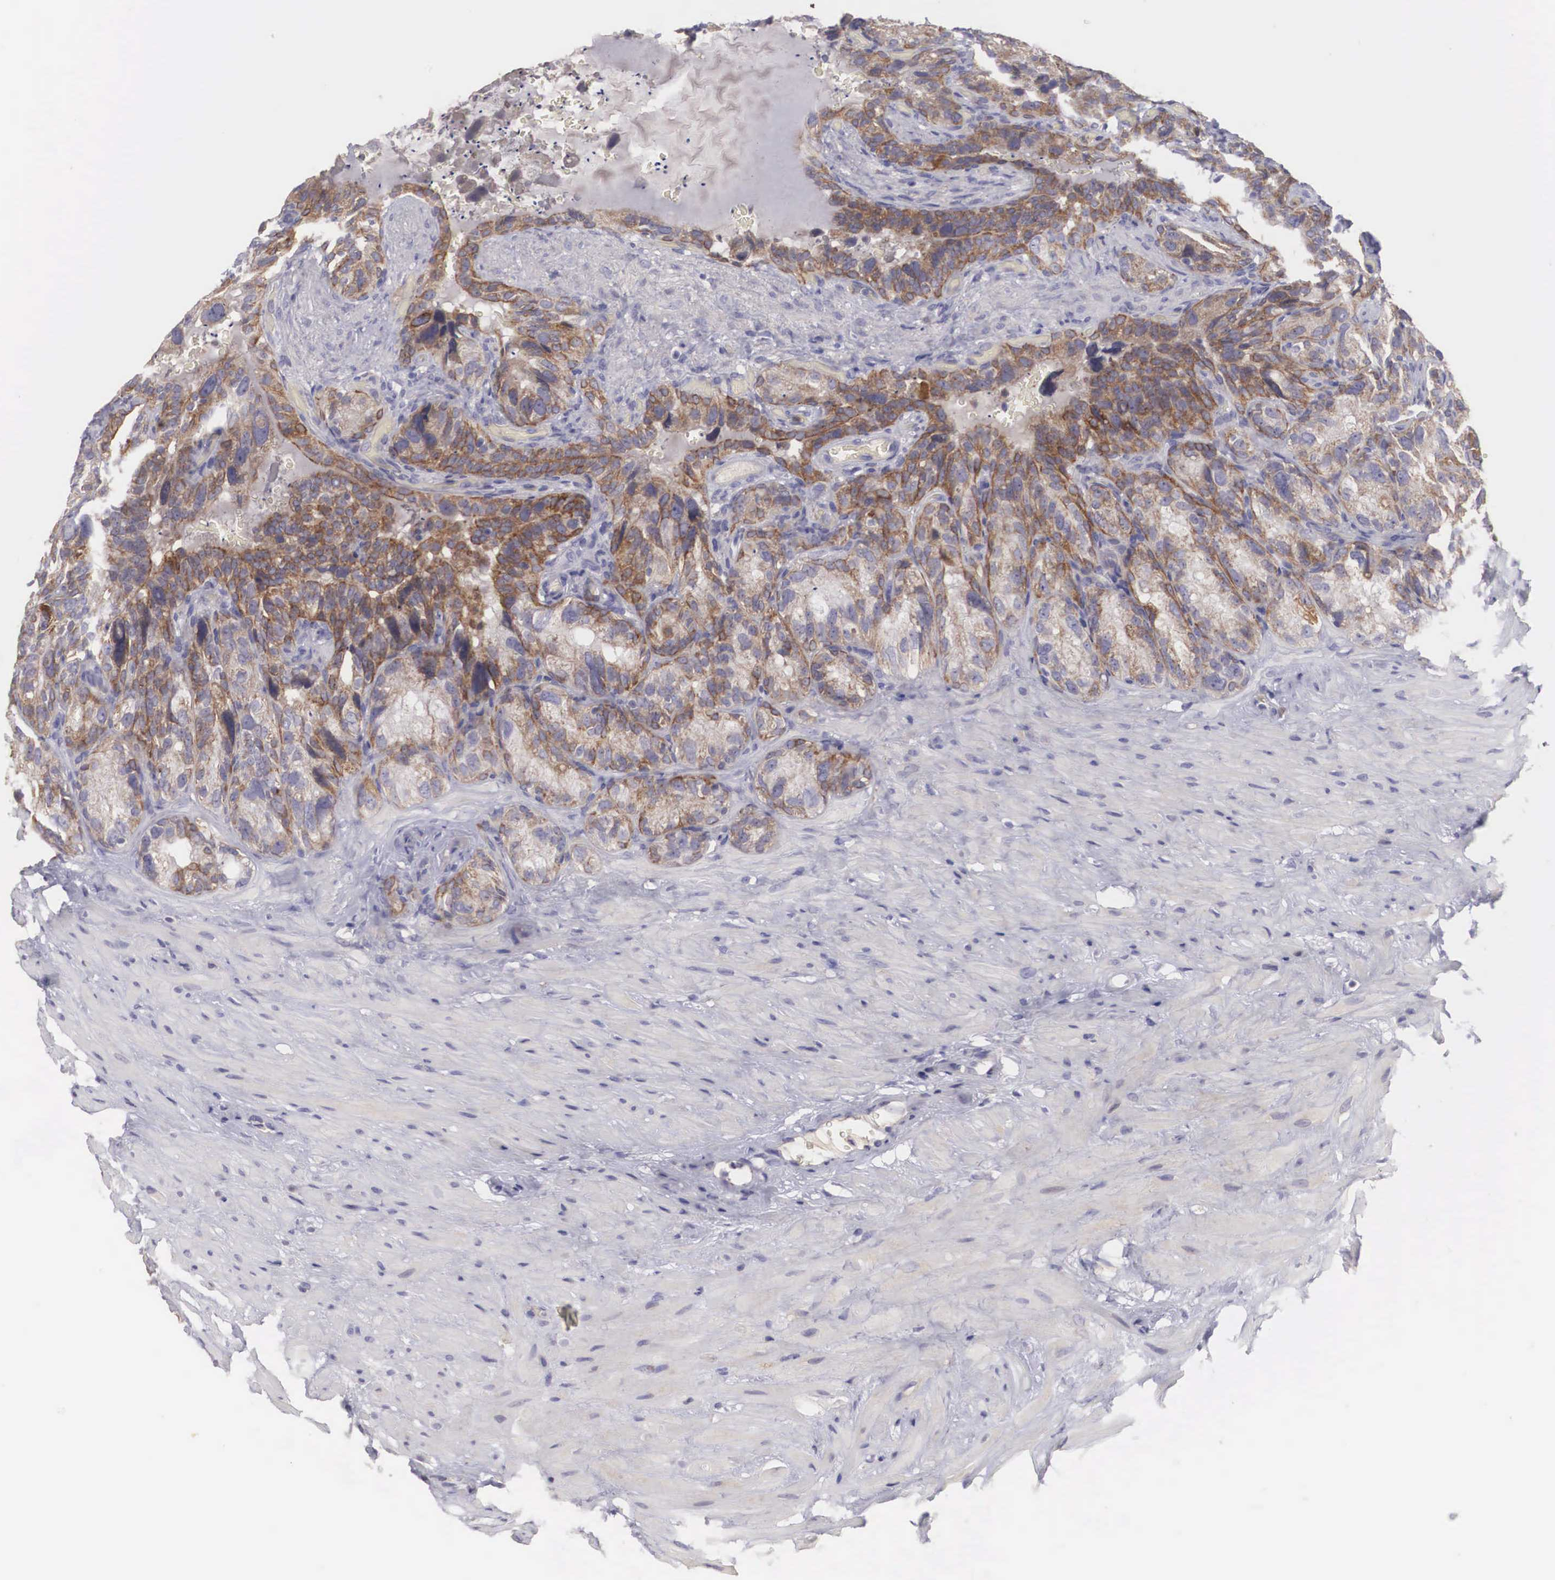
{"staining": {"intensity": "moderate", "quantity": ">75%", "location": "cytoplasmic/membranous"}, "tissue": "seminal vesicle", "cell_type": "Glandular cells", "image_type": "normal", "snomed": [{"axis": "morphology", "description": "Normal tissue, NOS"}, {"axis": "topography", "description": "Seminal veicle"}], "caption": "Seminal vesicle stained with IHC shows moderate cytoplasmic/membranous staining in approximately >75% of glandular cells.", "gene": "NREP", "patient": {"sex": "male", "age": 63}}